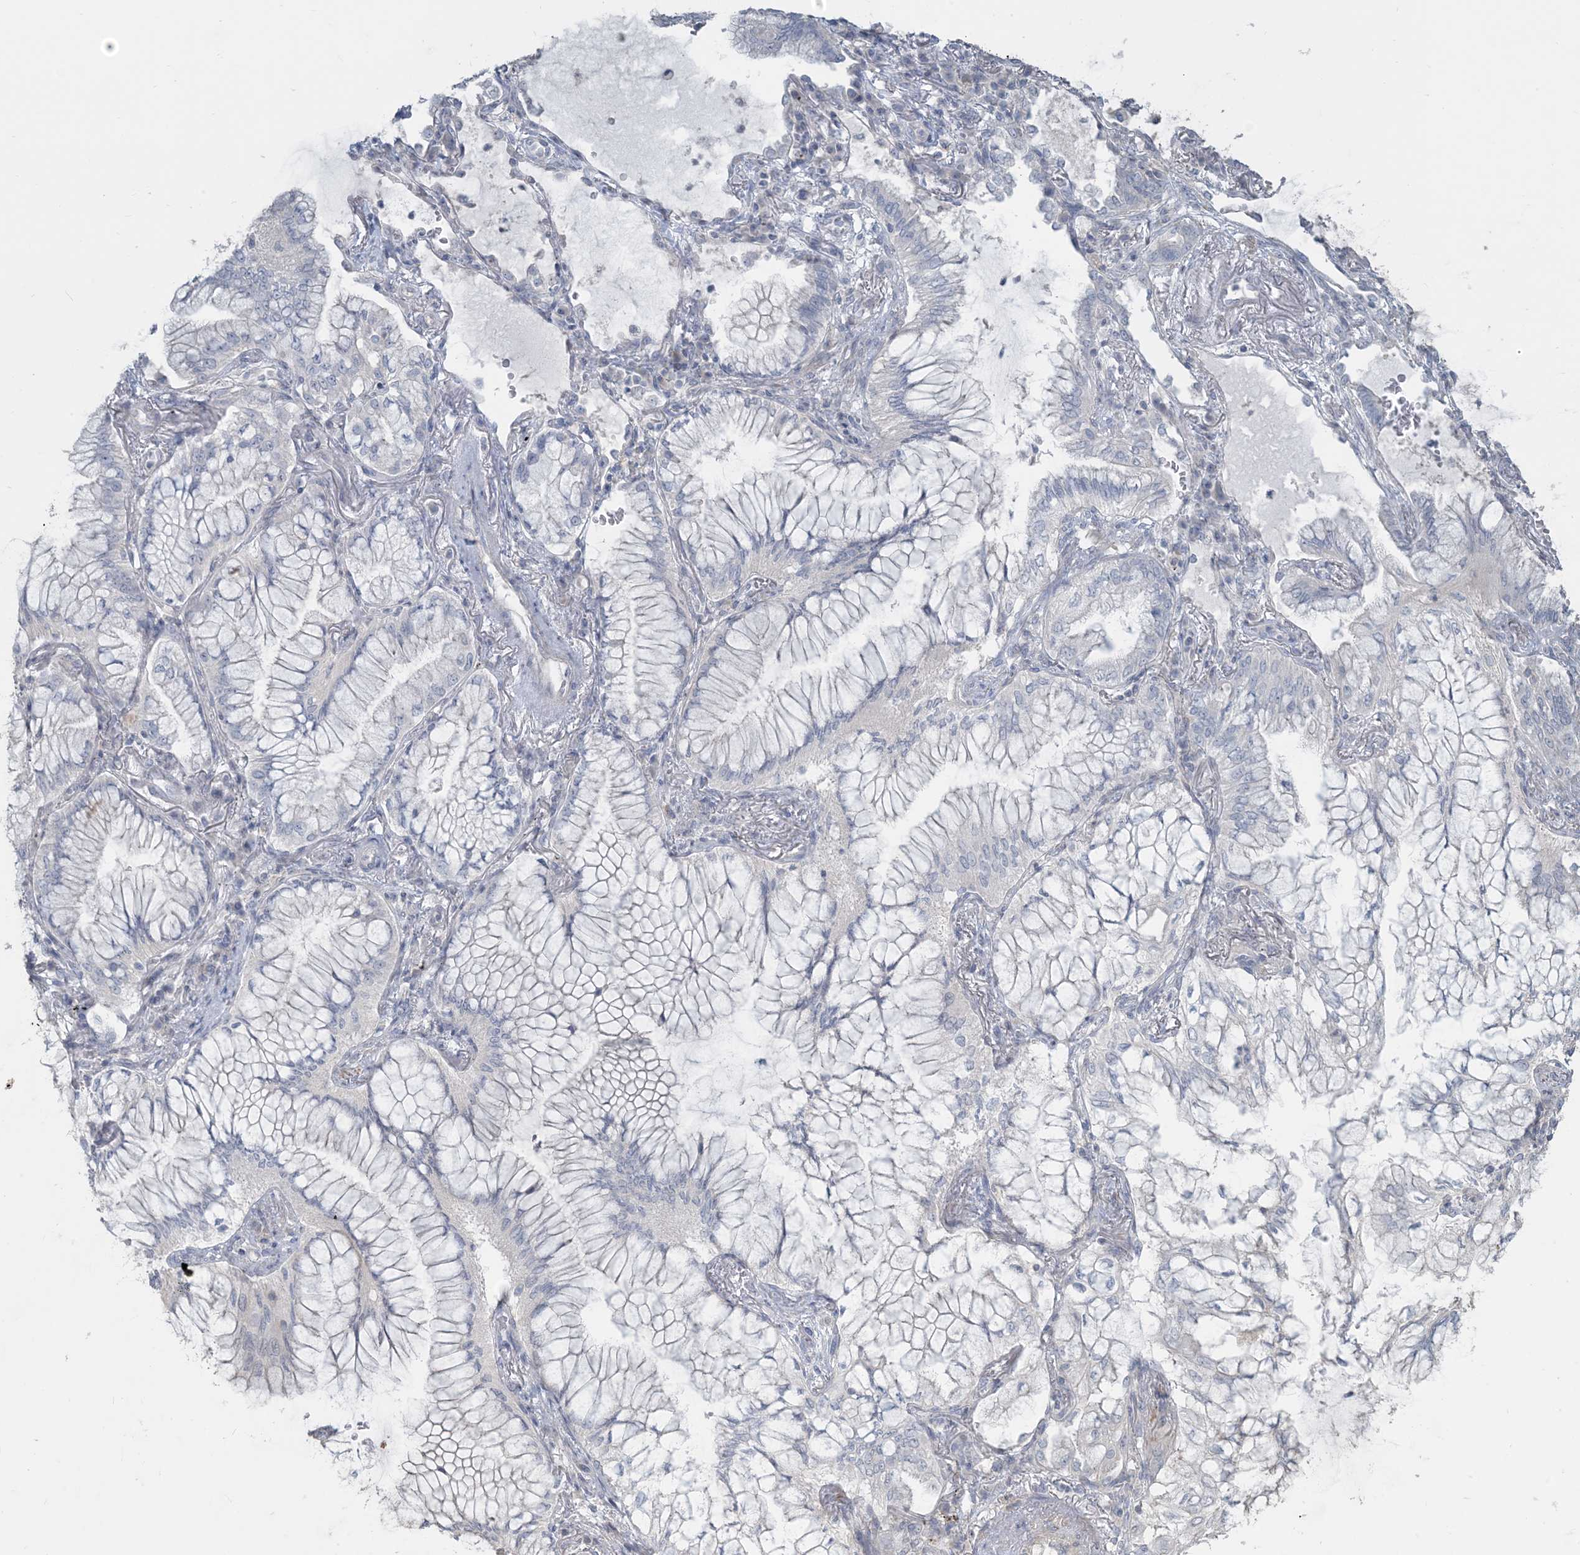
{"staining": {"intensity": "negative", "quantity": "none", "location": "none"}, "tissue": "lung cancer", "cell_type": "Tumor cells", "image_type": "cancer", "snomed": [{"axis": "morphology", "description": "Adenocarcinoma, NOS"}, {"axis": "topography", "description": "Lung"}], "caption": "A high-resolution micrograph shows IHC staining of adenocarcinoma (lung), which reveals no significant staining in tumor cells.", "gene": "NPHS2", "patient": {"sex": "female", "age": 70}}